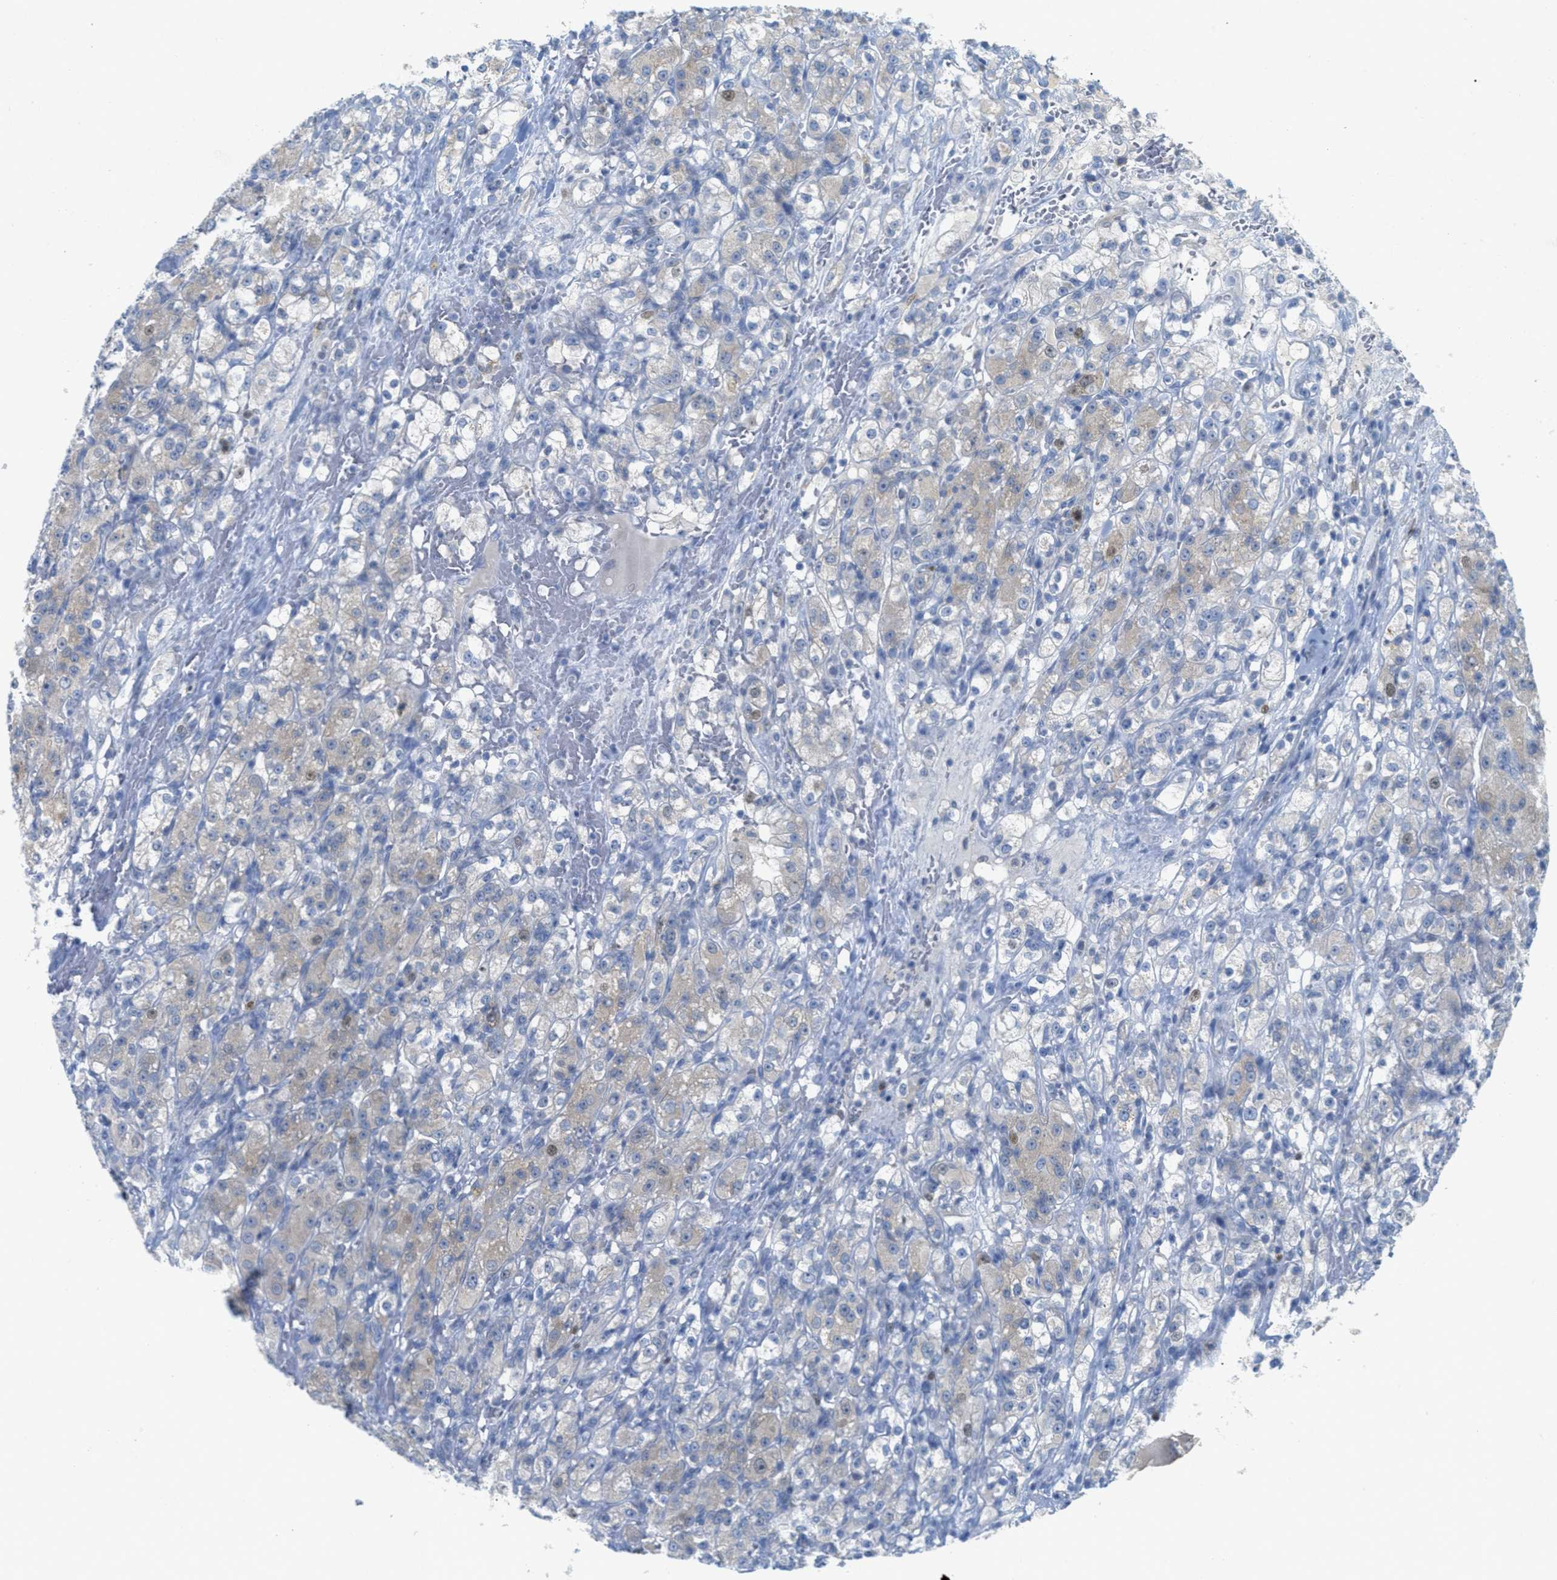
{"staining": {"intensity": "weak", "quantity": ">75%", "location": "cytoplasmic/membranous"}, "tissue": "renal cancer", "cell_type": "Tumor cells", "image_type": "cancer", "snomed": [{"axis": "morphology", "description": "Normal tissue, NOS"}, {"axis": "morphology", "description": "Adenocarcinoma, NOS"}, {"axis": "topography", "description": "Kidney"}], "caption": "Tumor cells display low levels of weak cytoplasmic/membranous positivity in approximately >75% of cells in renal adenocarcinoma.", "gene": "ORC6", "patient": {"sex": "male", "age": 61}}